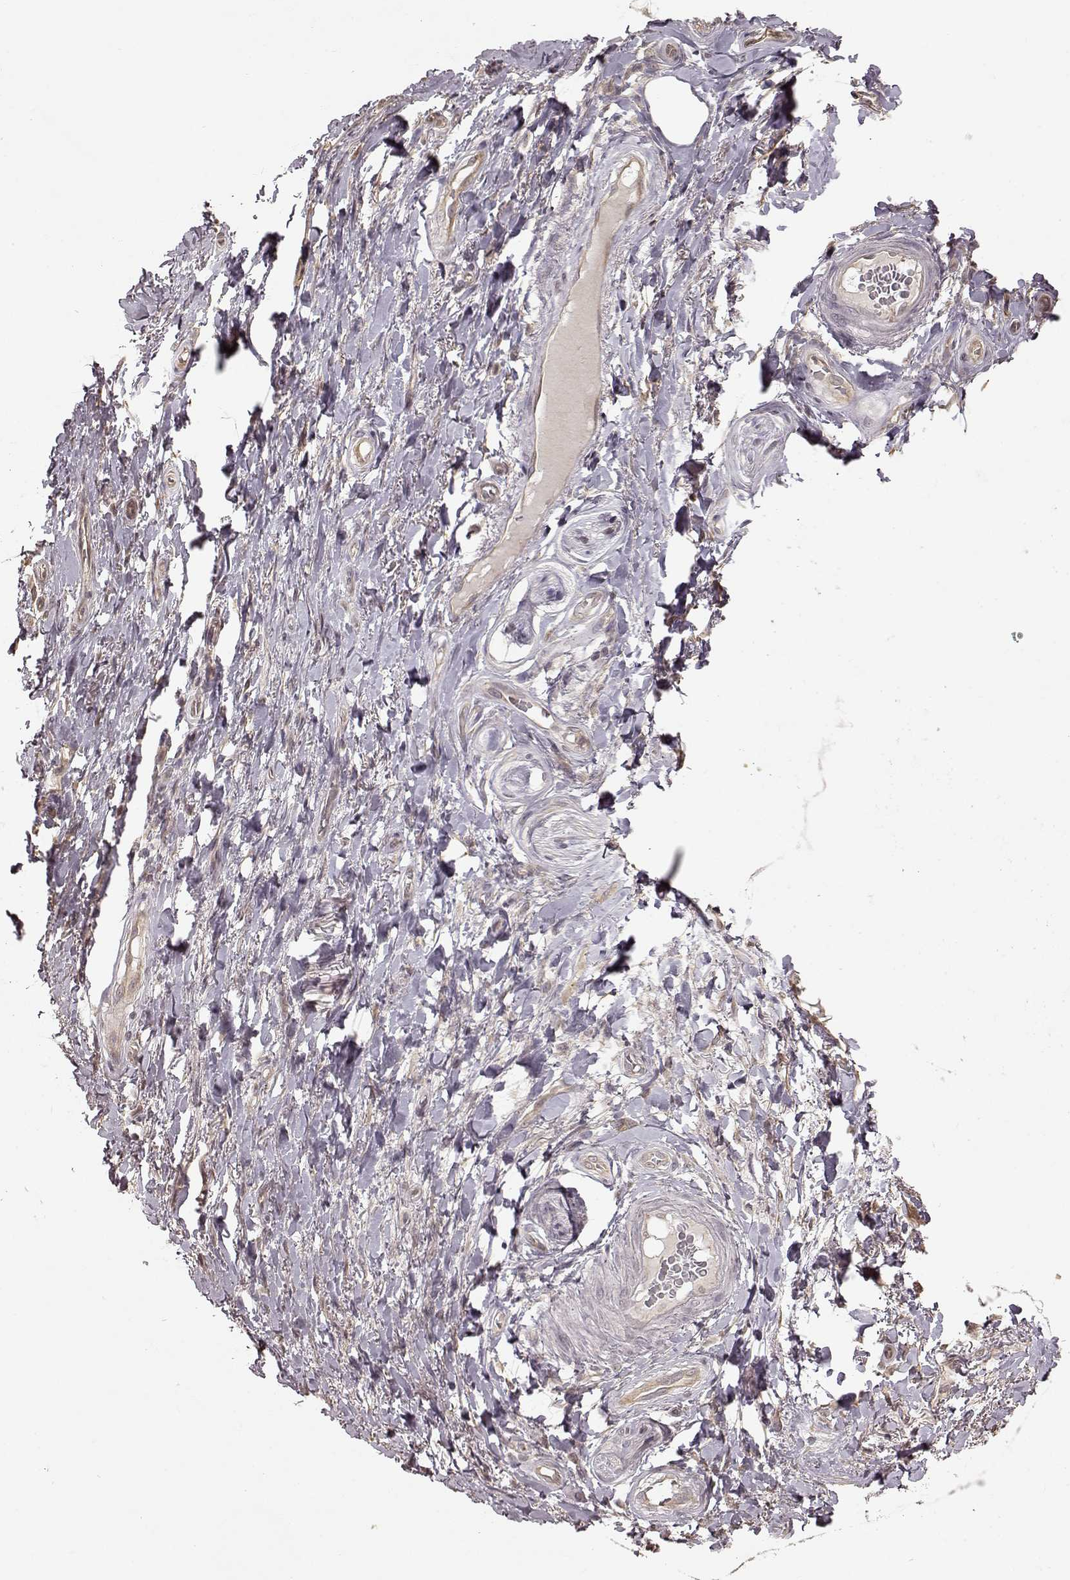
{"staining": {"intensity": "negative", "quantity": "none", "location": "none"}, "tissue": "adipose tissue", "cell_type": "Adipocytes", "image_type": "normal", "snomed": [{"axis": "morphology", "description": "Normal tissue, NOS"}, {"axis": "topography", "description": "Anal"}, {"axis": "topography", "description": "Peripheral nerve tissue"}], "caption": "DAB immunohistochemical staining of benign adipose tissue demonstrates no significant positivity in adipocytes.", "gene": "CRB1", "patient": {"sex": "male", "age": 53}}